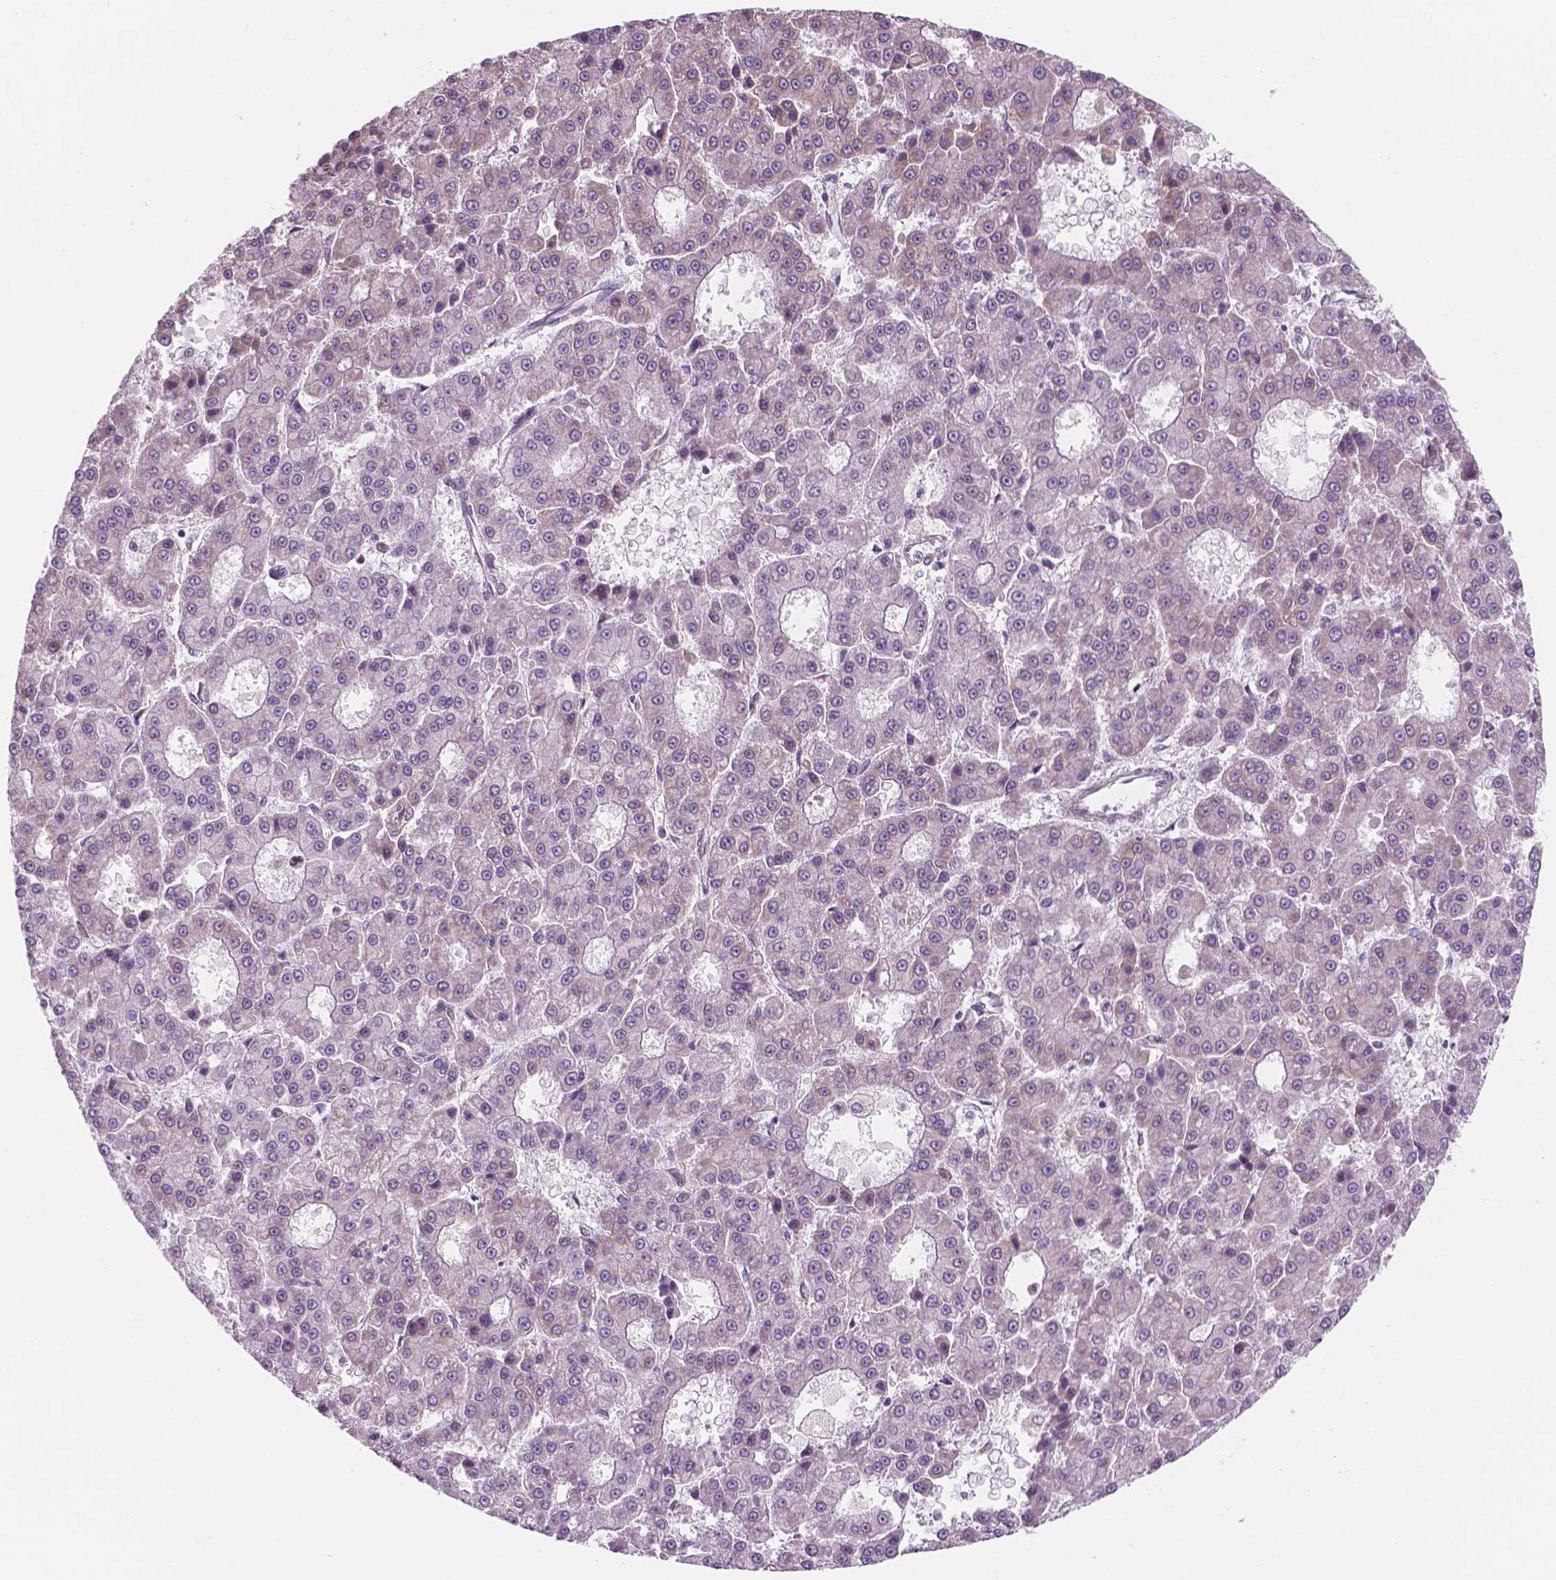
{"staining": {"intensity": "weak", "quantity": "25%-75%", "location": "cytoplasmic/membranous"}, "tissue": "liver cancer", "cell_type": "Tumor cells", "image_type": "cancer", "snomed": [{"axis": "morphology", "description": "Carcinoma, Hepatocellular, NOS"}, {"axis": "topography", "description": "Liver"}], "caption": "Human liver cancer stained with a brown dye shows weak cytoplasmic/membranous positive expression in approximately 25%-75% of tumor cells.", "gene": "NDUFA10", "patient": {"sex": "male", "age": 70}}